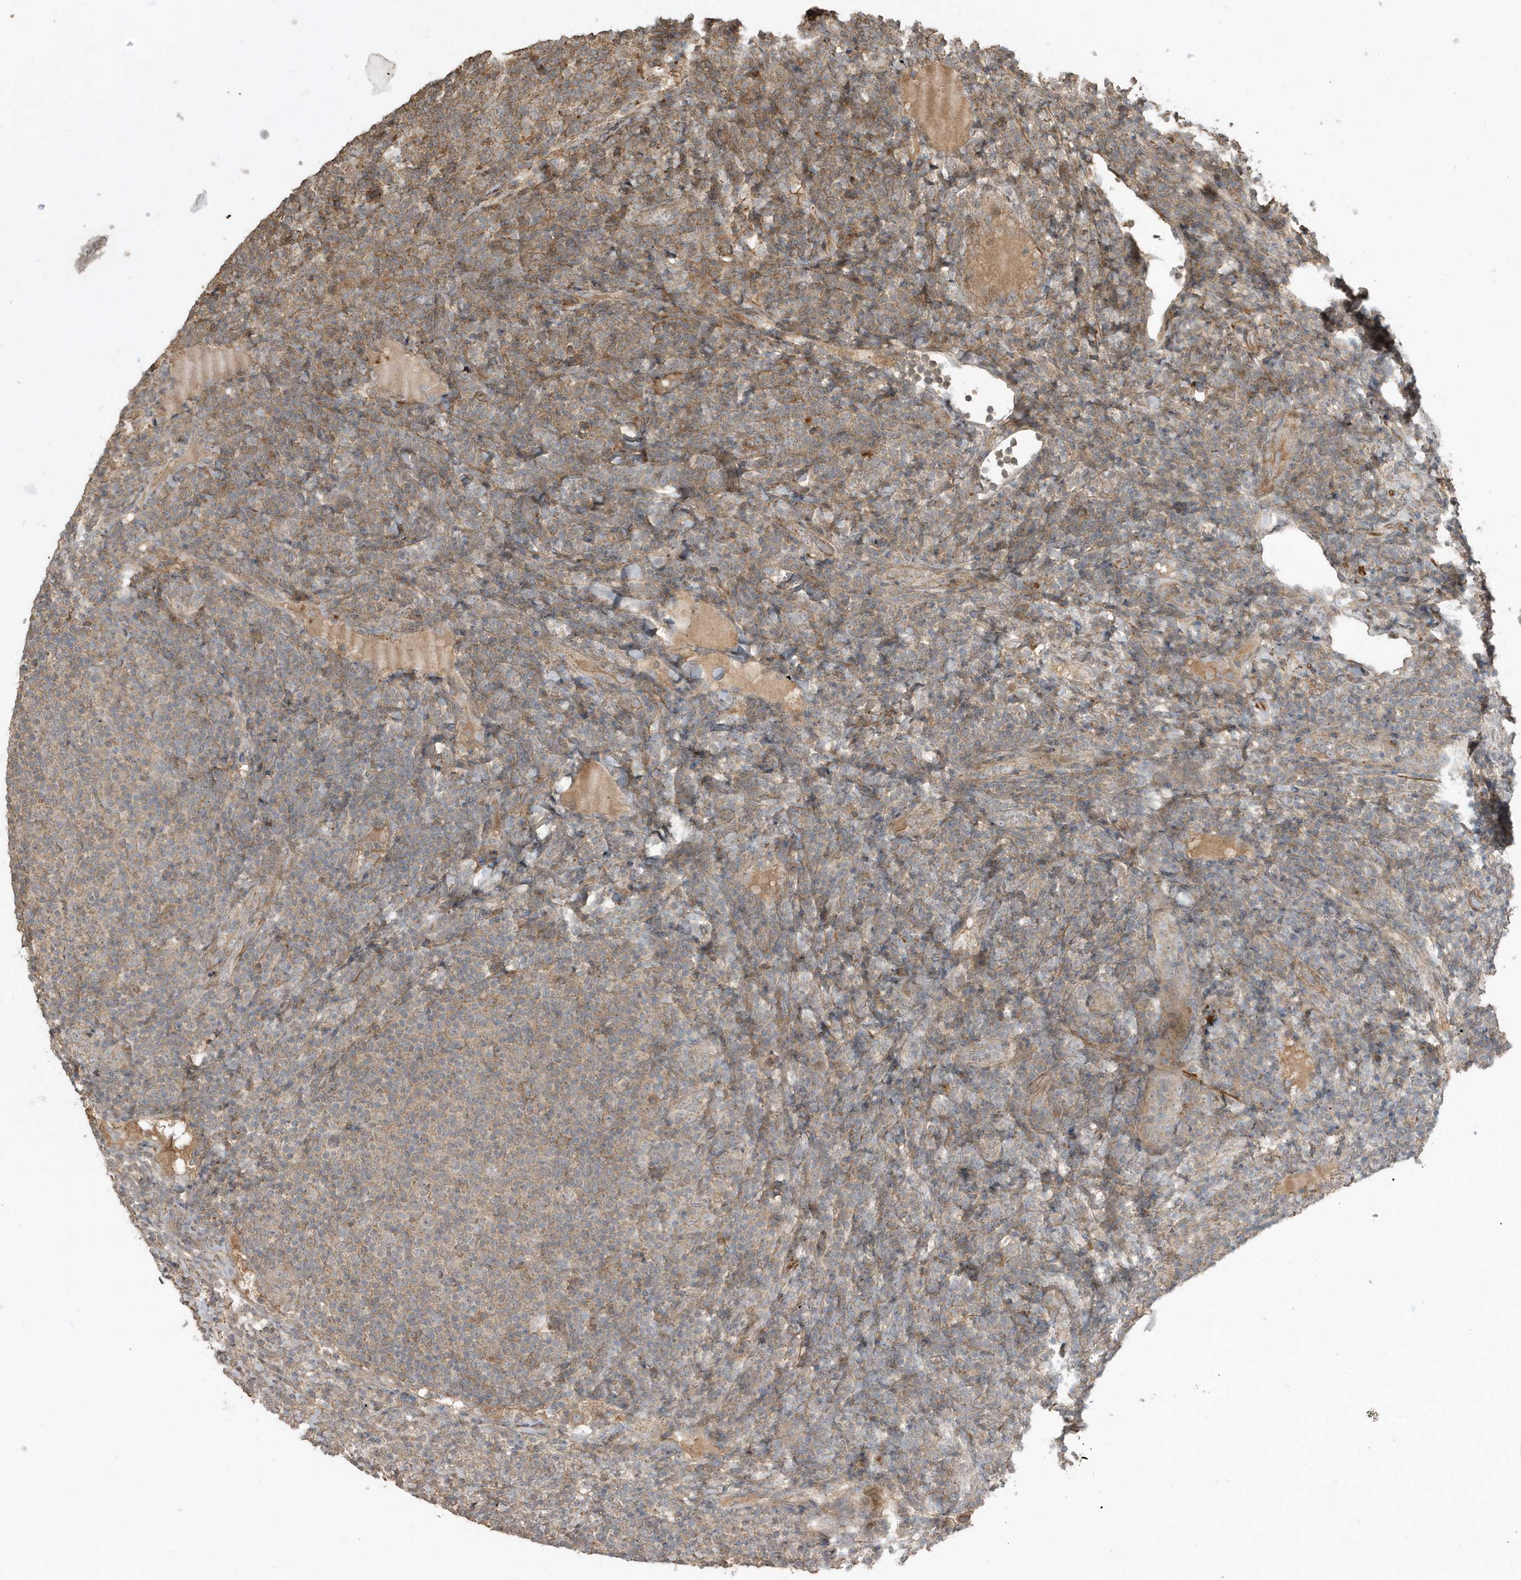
{"staining": {"intensity": "moderate", "quantity": "25%-75%", "location": "cytoplasmic/membranous"}, "tissue": "lymphoma", "cell_type": "Tumor cells", "image_type": "cancer", "snomed": [{"axis": "morphology", "description": "Malignant lymphoma, non-Hodgkin's type, Low grade"}, {"axis": "topography", "description": "Lymph node"}], "caption": "IHC of human malignant lymphoma, non-Hodgkin's type (low-grade) exhibits medium levels of moderate cytoplasmic/membranous positivity in about 25%-75% of tumor cells.", "gene": "PRRT3", "patient": {"sex": "male", "age": 66}}